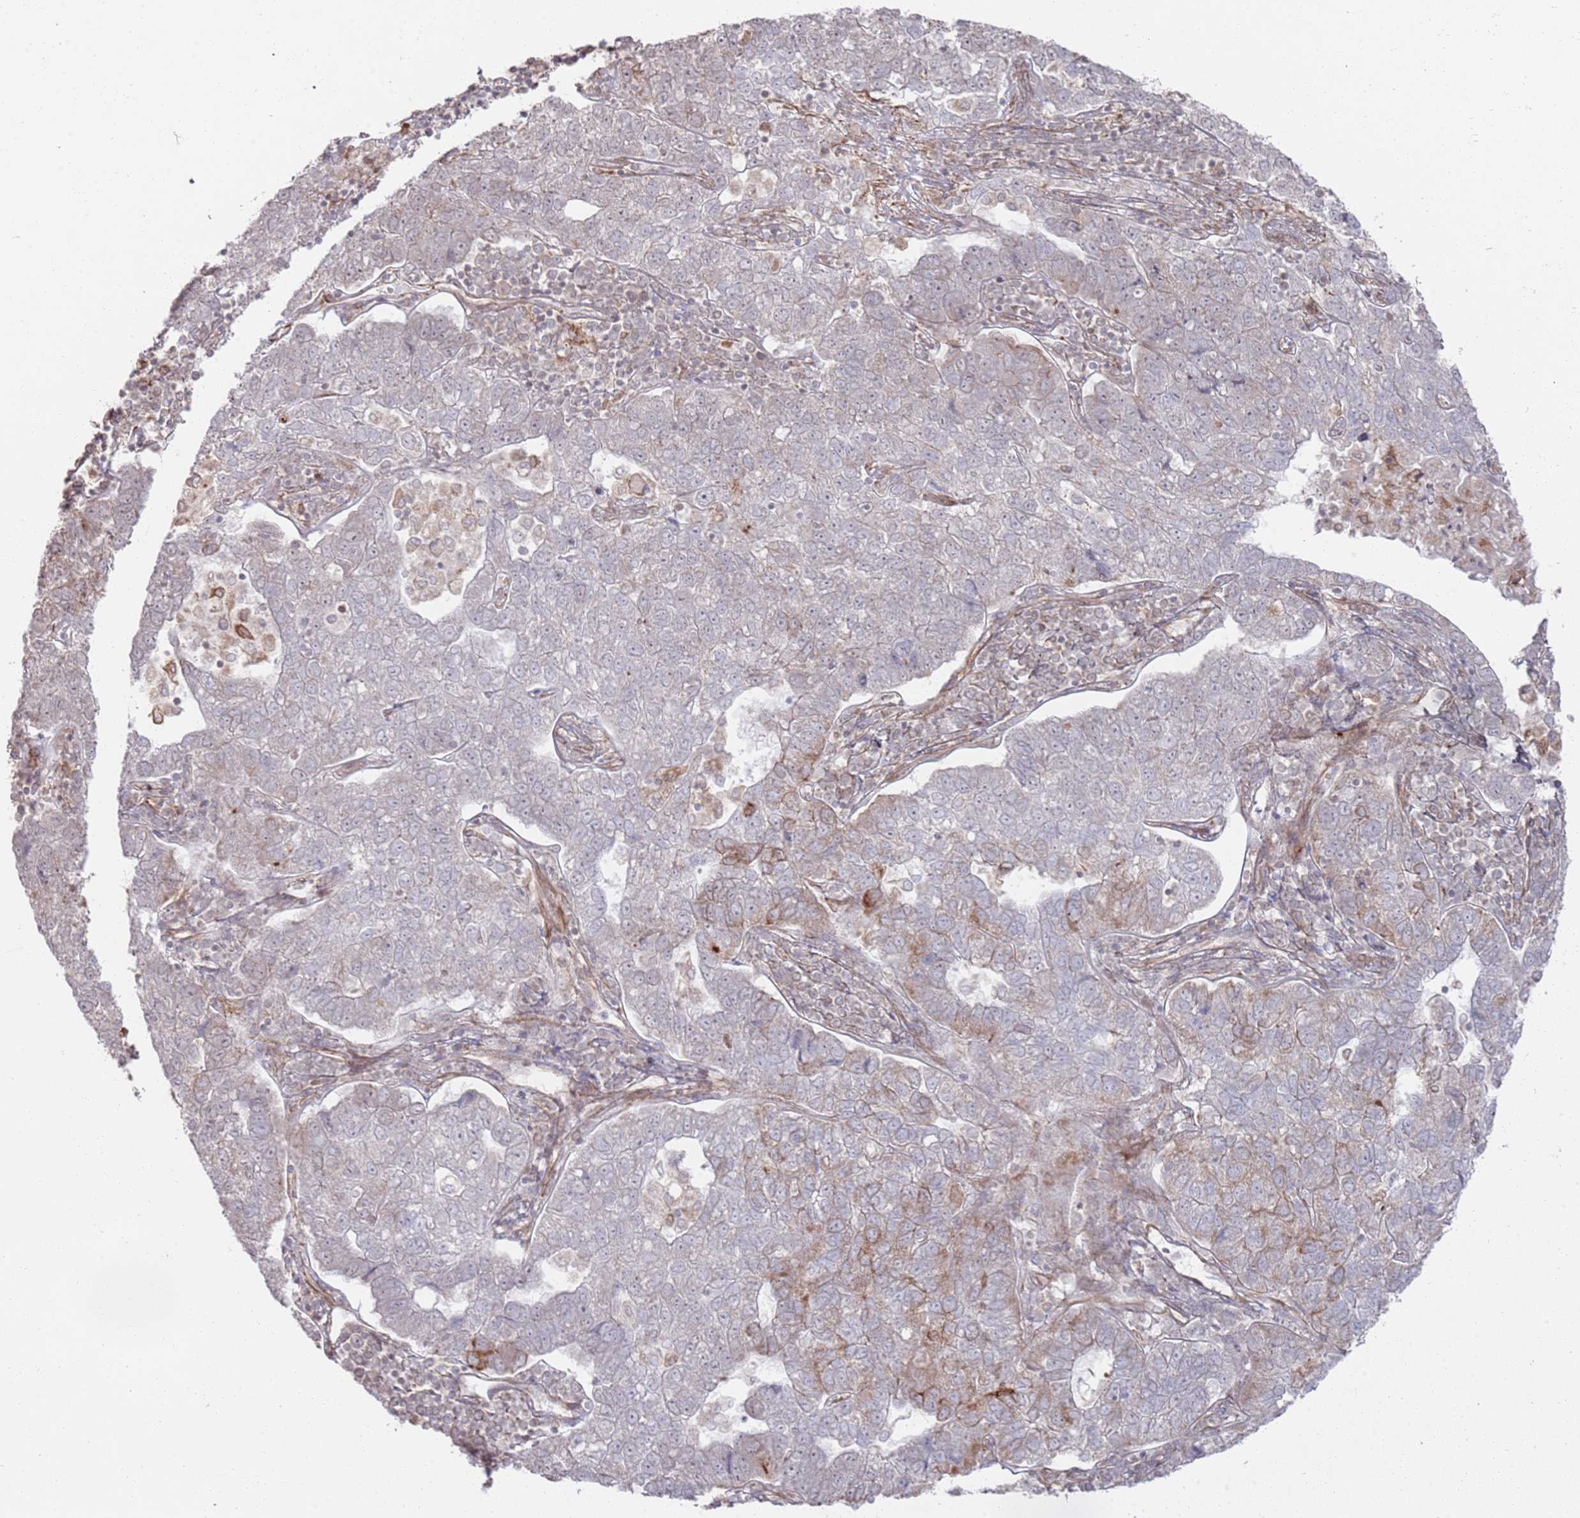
{"staining": {"intensity": "weak", "quantity": "<25%", "location": "cytoplasmic/membranous"}, "tissue": "pancreatic cancer", "cell_type": "Tumor cells", "image_type": "cancer", "snomed": [{"axis": "morphology", "description": "Adenocarcinoma, NOS"}, {"axis": "topography", "description": "Pancreas"}], "caption": "Immunohistochemistry of pancreatic cancer (adenocarcinoma) displays no staining in tumor cells.", "gene": "PHF21A", "patient": {"sex": "female", "age": 61}}